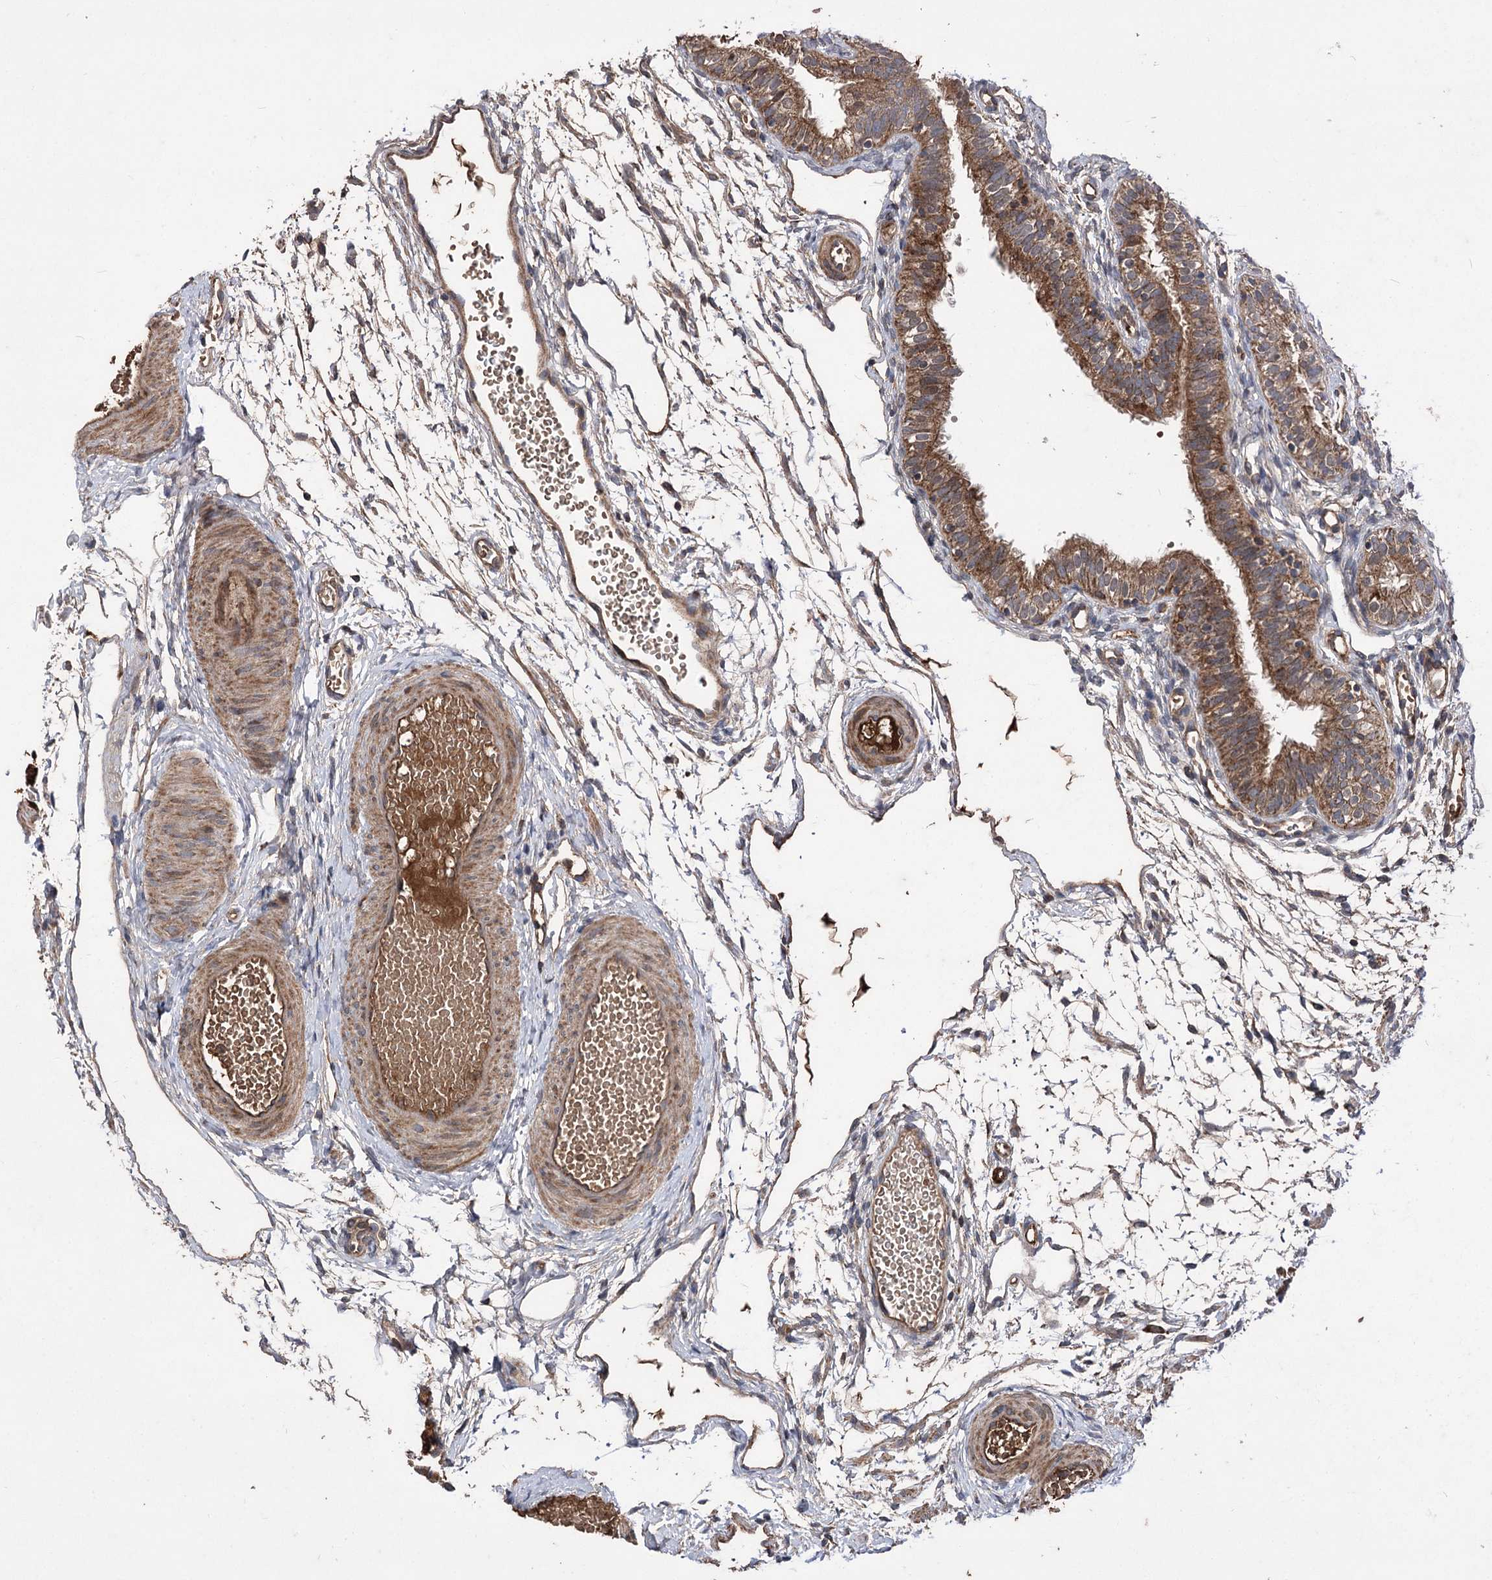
{"staining": {"intensity": "strong", "quantity": ">75%", "location": "cytoplasmic/membranous"}, "tissue": "fallopian tube", "cell_type": "Glandular cells", "image_type": "normal", "snomed": [{"axis": "morphology", "description": "Normal tissue, NOS"}, {"axis": "topography", "description": "Fallopian tube"}], "caption": "The histopathology image demonstrates staining of normal fallopian tube, revealing strong cytoplasmic/membranous protein staining (brown color) within glandular cells.", "gene": "RASSF3", "patient": {"sex": "female", "age": 35}}